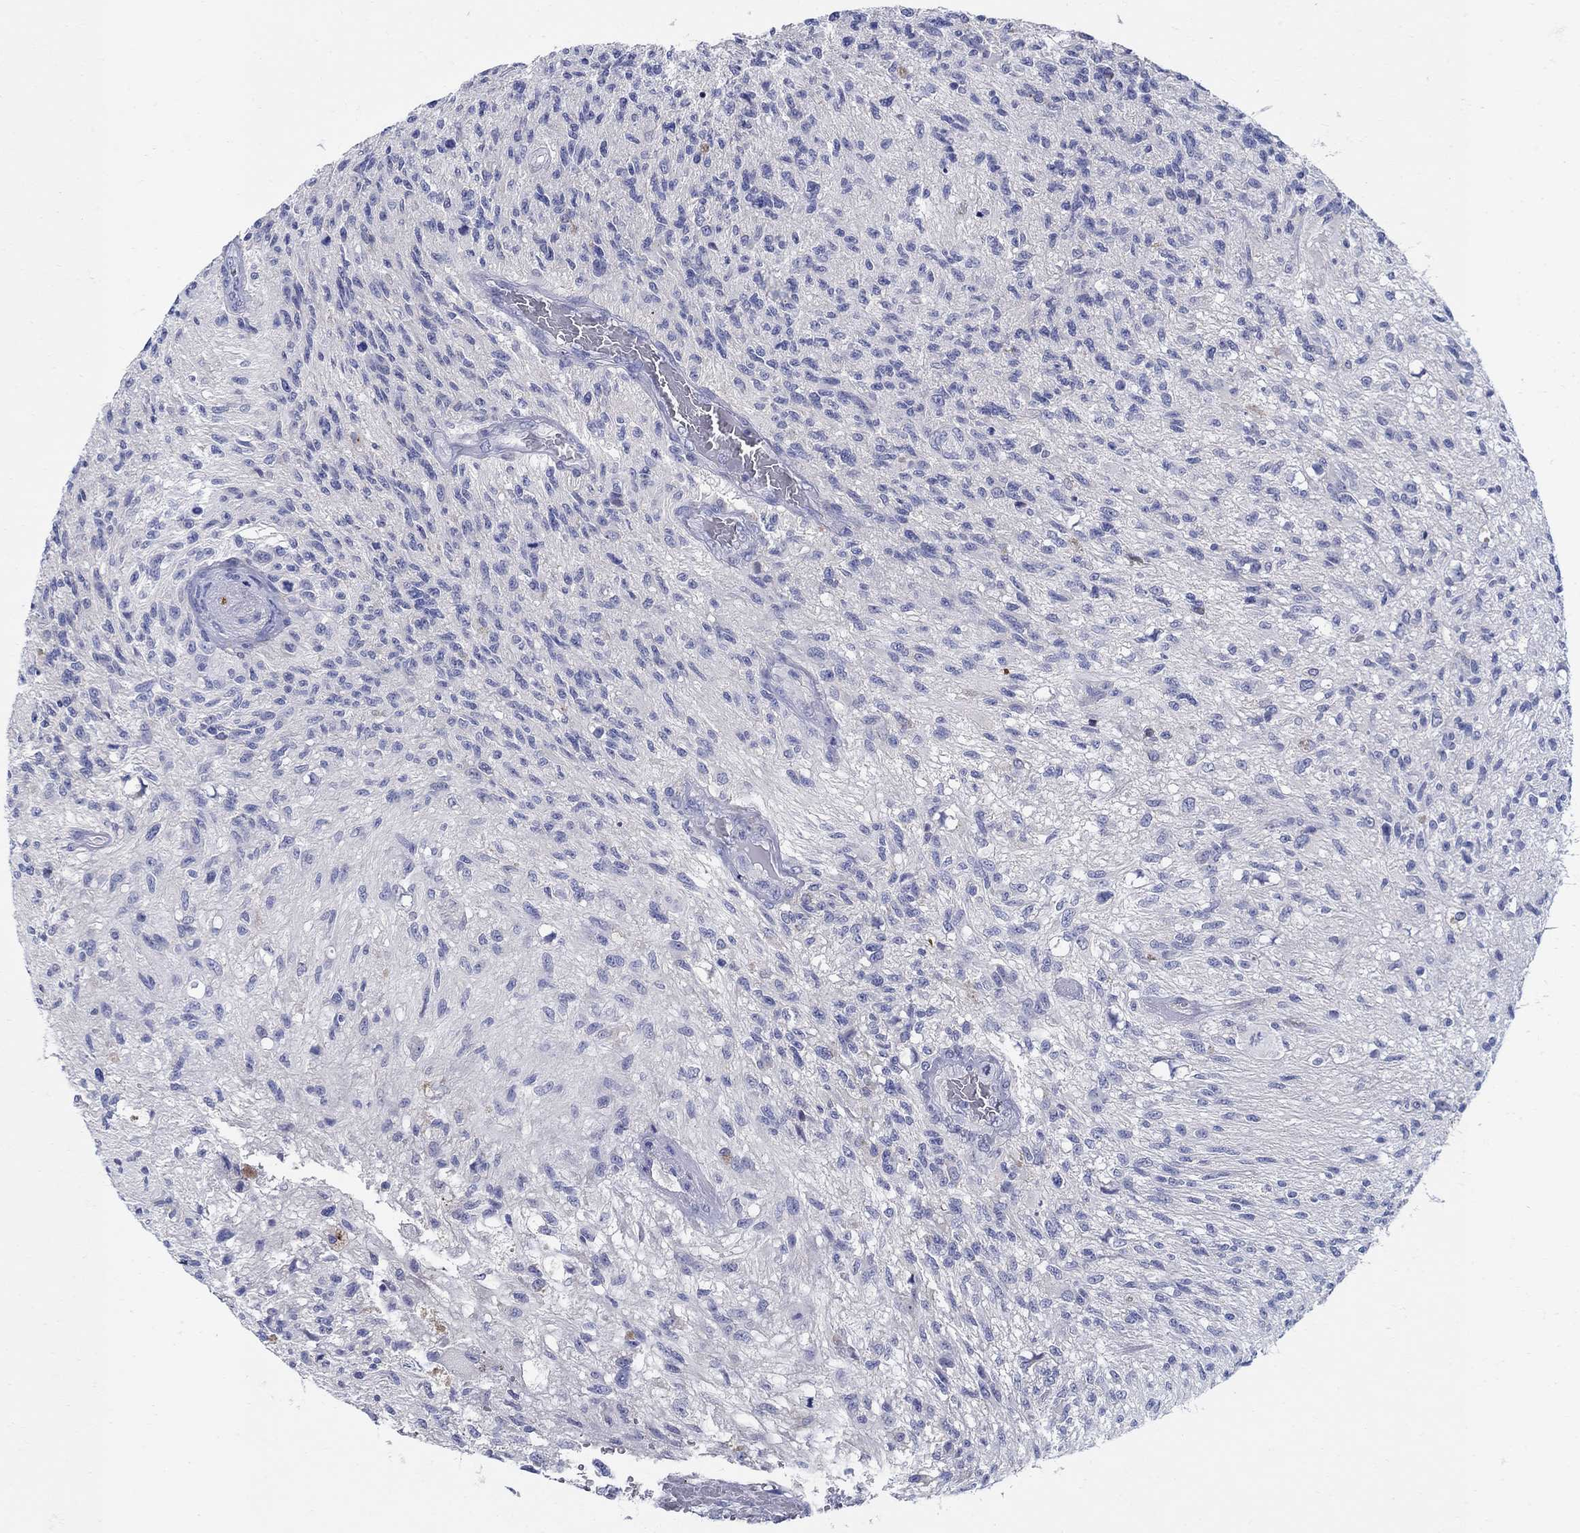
{"staining": {"intensity": "negative", "quantity": "none", "location": "none"}, "tissue": "glioma", "cell_type": "Tumor cells", "image_type": "cancer", "snomed": [{"axis": "morphology", "description": "Glioma, malignant, High grade"}, {"axis": "topography", "description": "Brain"}], "caption": "Tumor cells are negative for protein expression in human glioma.", "gene": "CRYGD", "patient": {"sex": "male", "age": 56}}